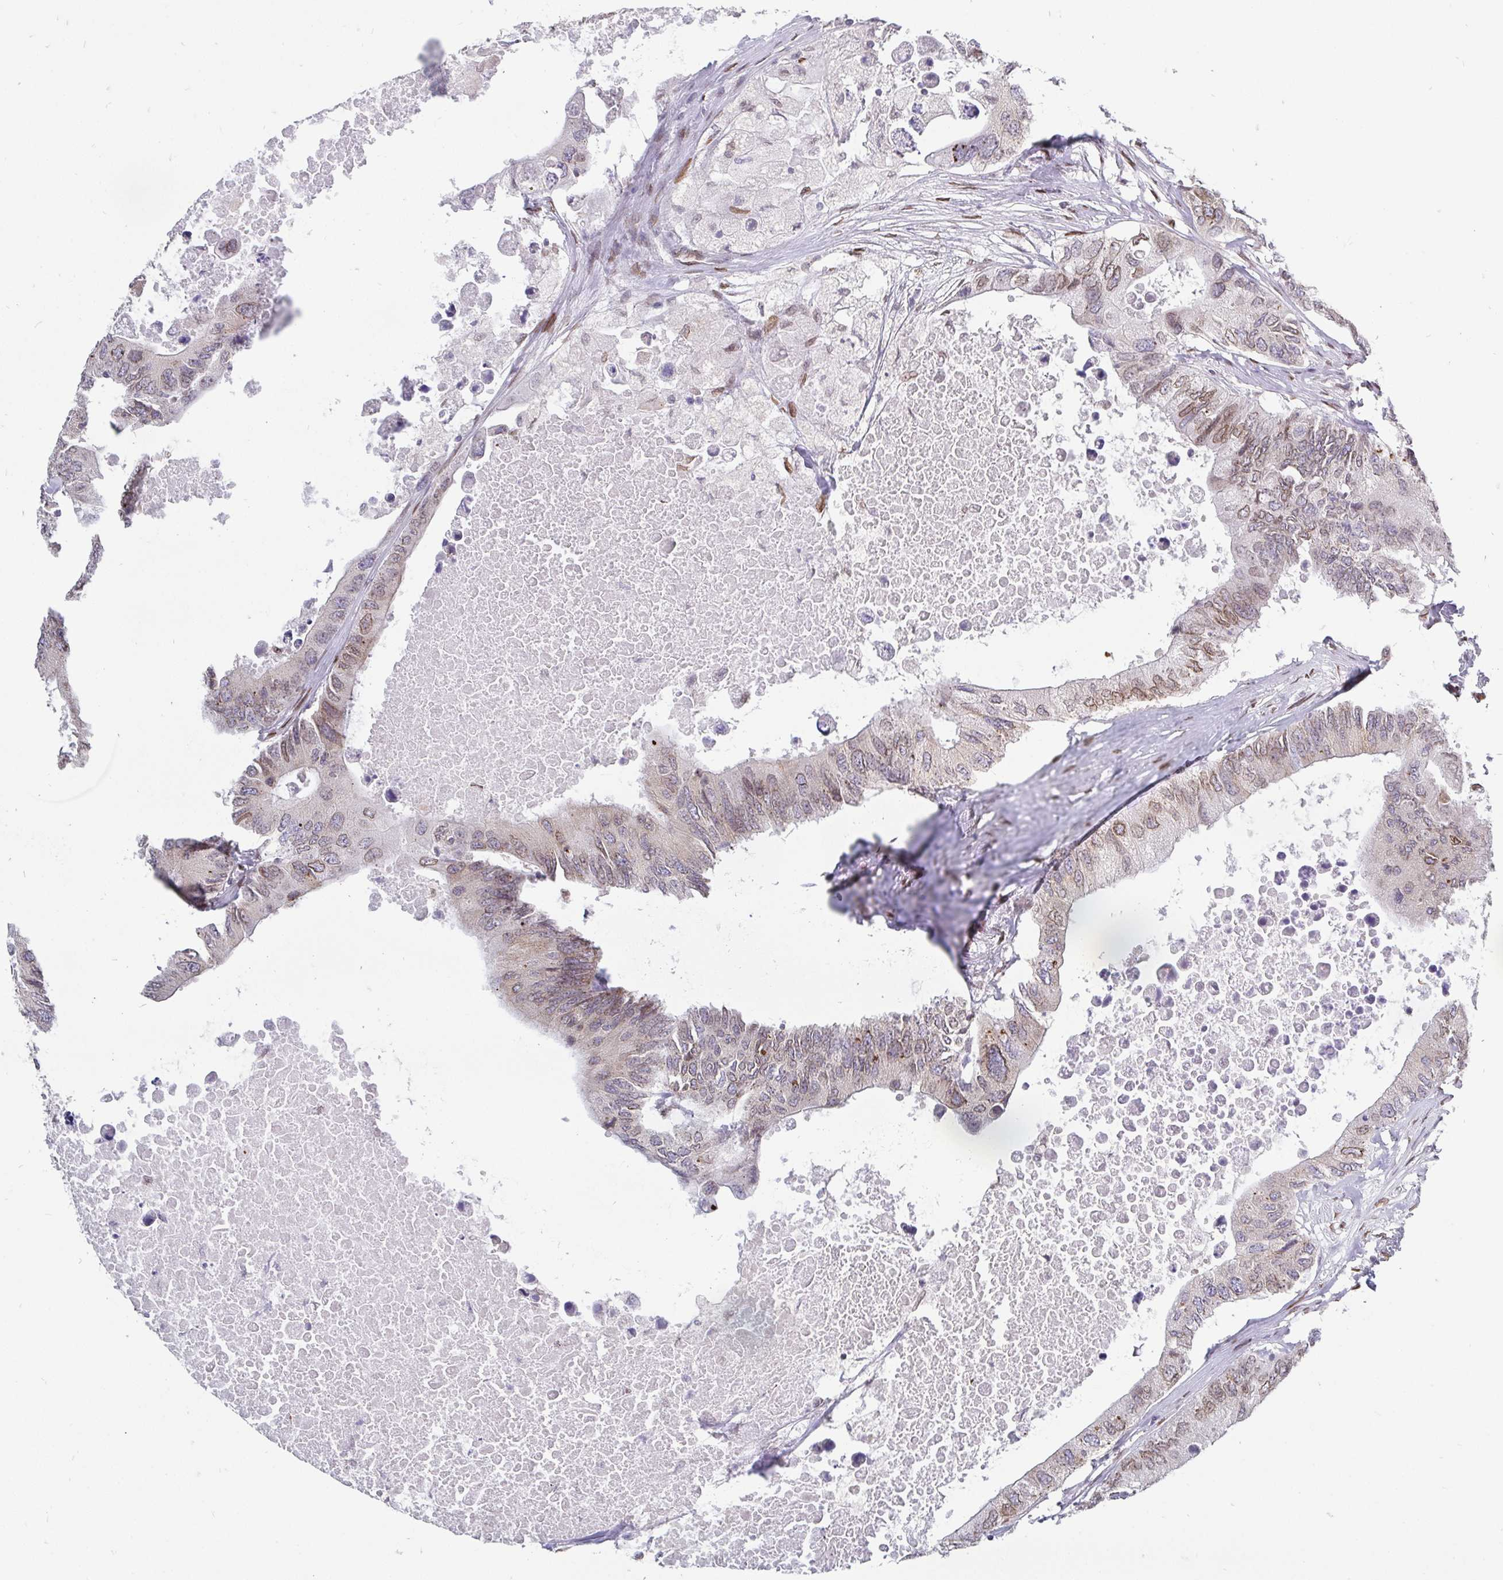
{"staining": {"intensity": "weak", "quantity": "25%-75%", "location": "cytoplasmic/membranous,nuclear"}, "tissue": "colorectal cancer", "cell_type": "Tumor cells", "image_type": "cancer", "snomed": [{"axis": "morphology", "description": "Adenocarcinoma, NOS"}, {"axis": "topography", "description": "Colon"}], "caption": "DAB (3,3'-diaminobenzidine) immunohistochemical staining of human adenocarcinoma (colorectal) displays weak cytoplasmic/membranous and nuclear protein staining in about 25%-75% of tumor cells. Nuclei are stained in blue.", "gene": "EMD", "patient": {"sex": "male", "age": 71}}